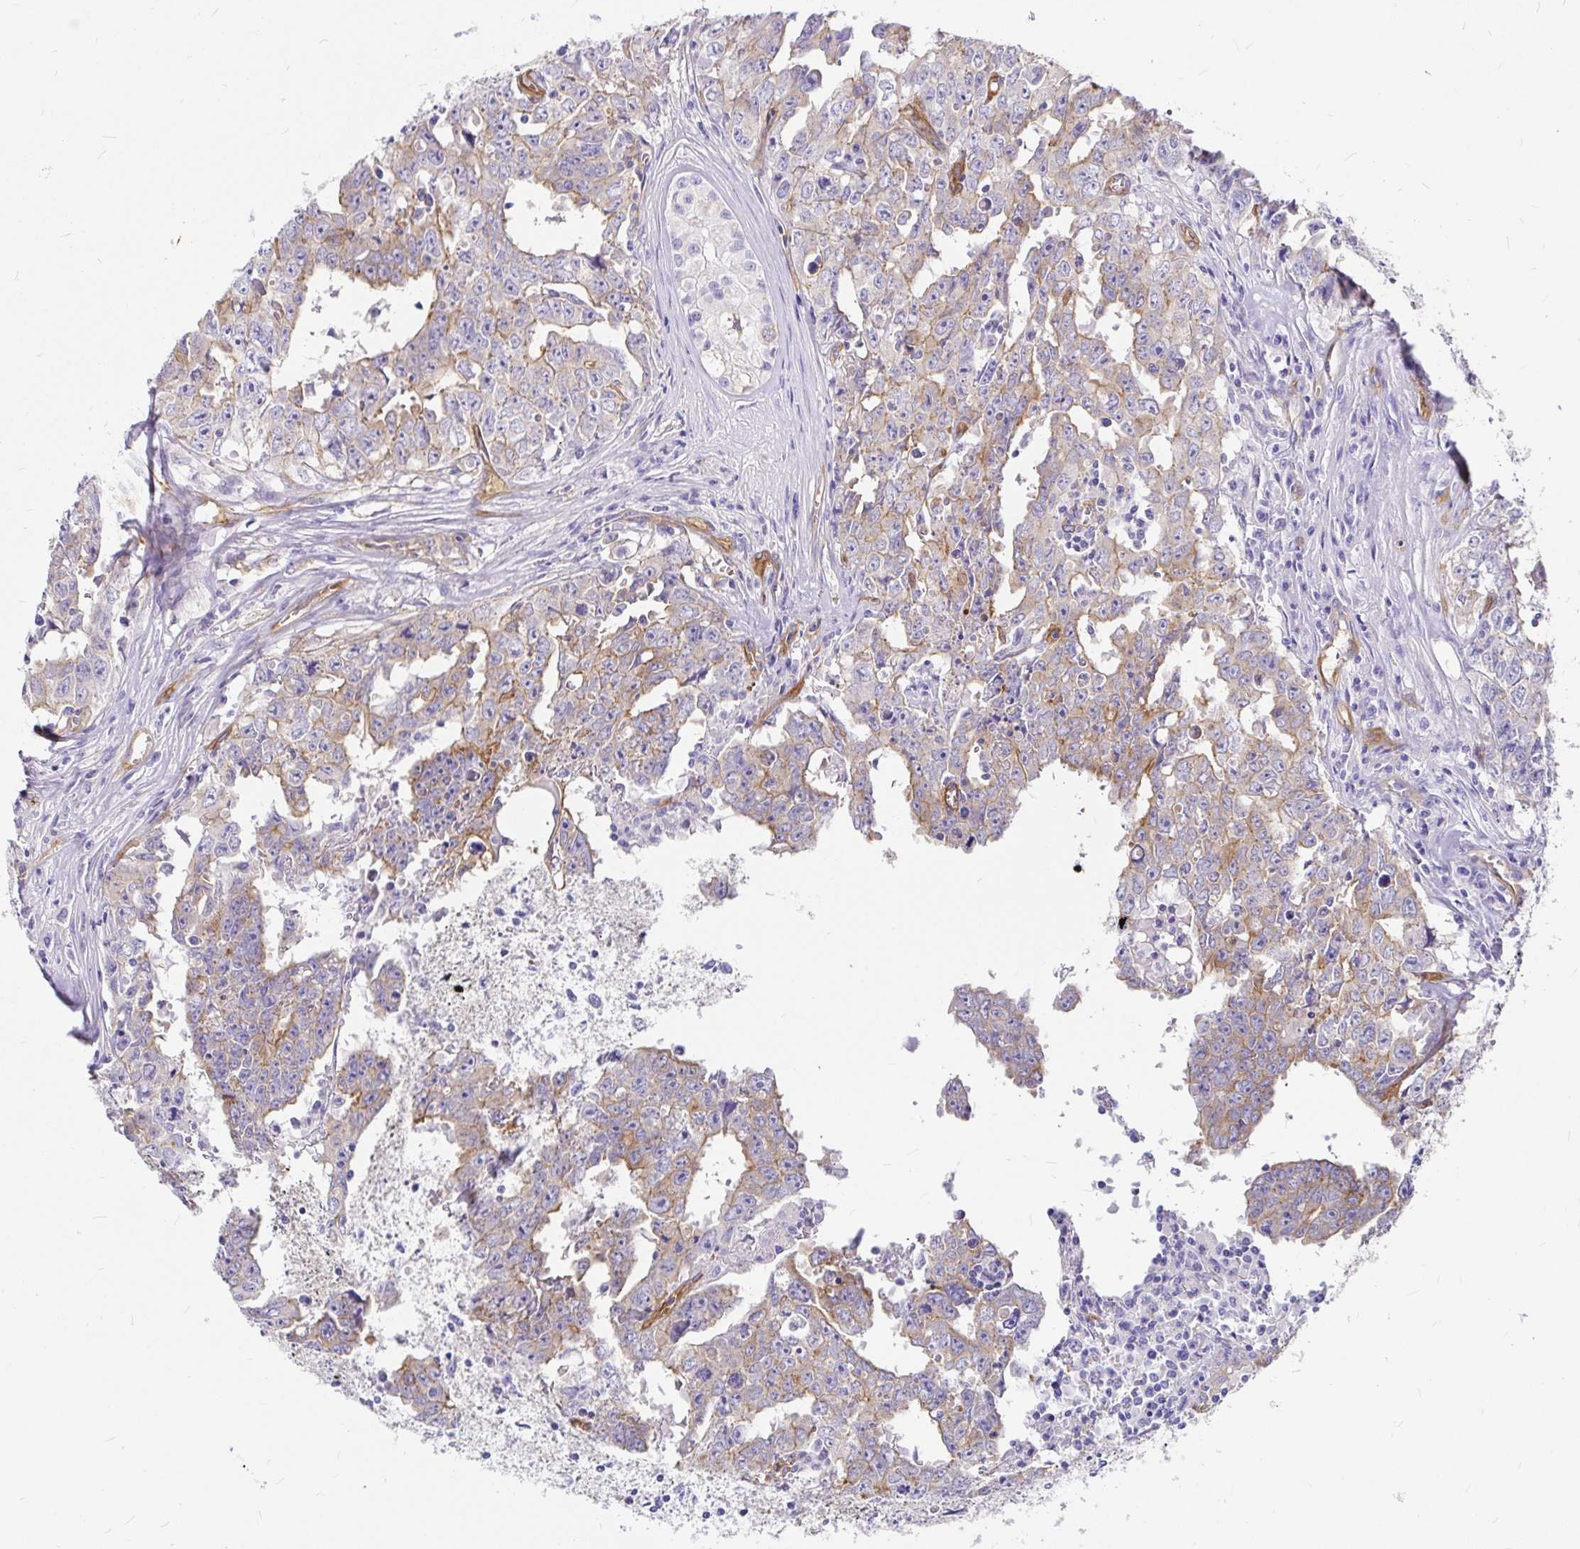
{"staining": {"intensity": "moderate", "quantity": "<25%", "location": "cytoplasmic/membranous"}, "tissue": "testis cancer", "cell_type": "Tumor cells", "image_type": "cancer", "snomed": [{"axis": "morphology", "description": "Carcinoma, Embryonal, NOS"}, {"axis": "topography", "description": "Testis"}], "caption": "Testis cancer was stained to show a protein in brown. There is low levels of moderate cytoplasmic/membranous expression in approximately <25% of tumor cells.", "gene": "MYO1B", "patient": {"sex": "male", "age": 22}}